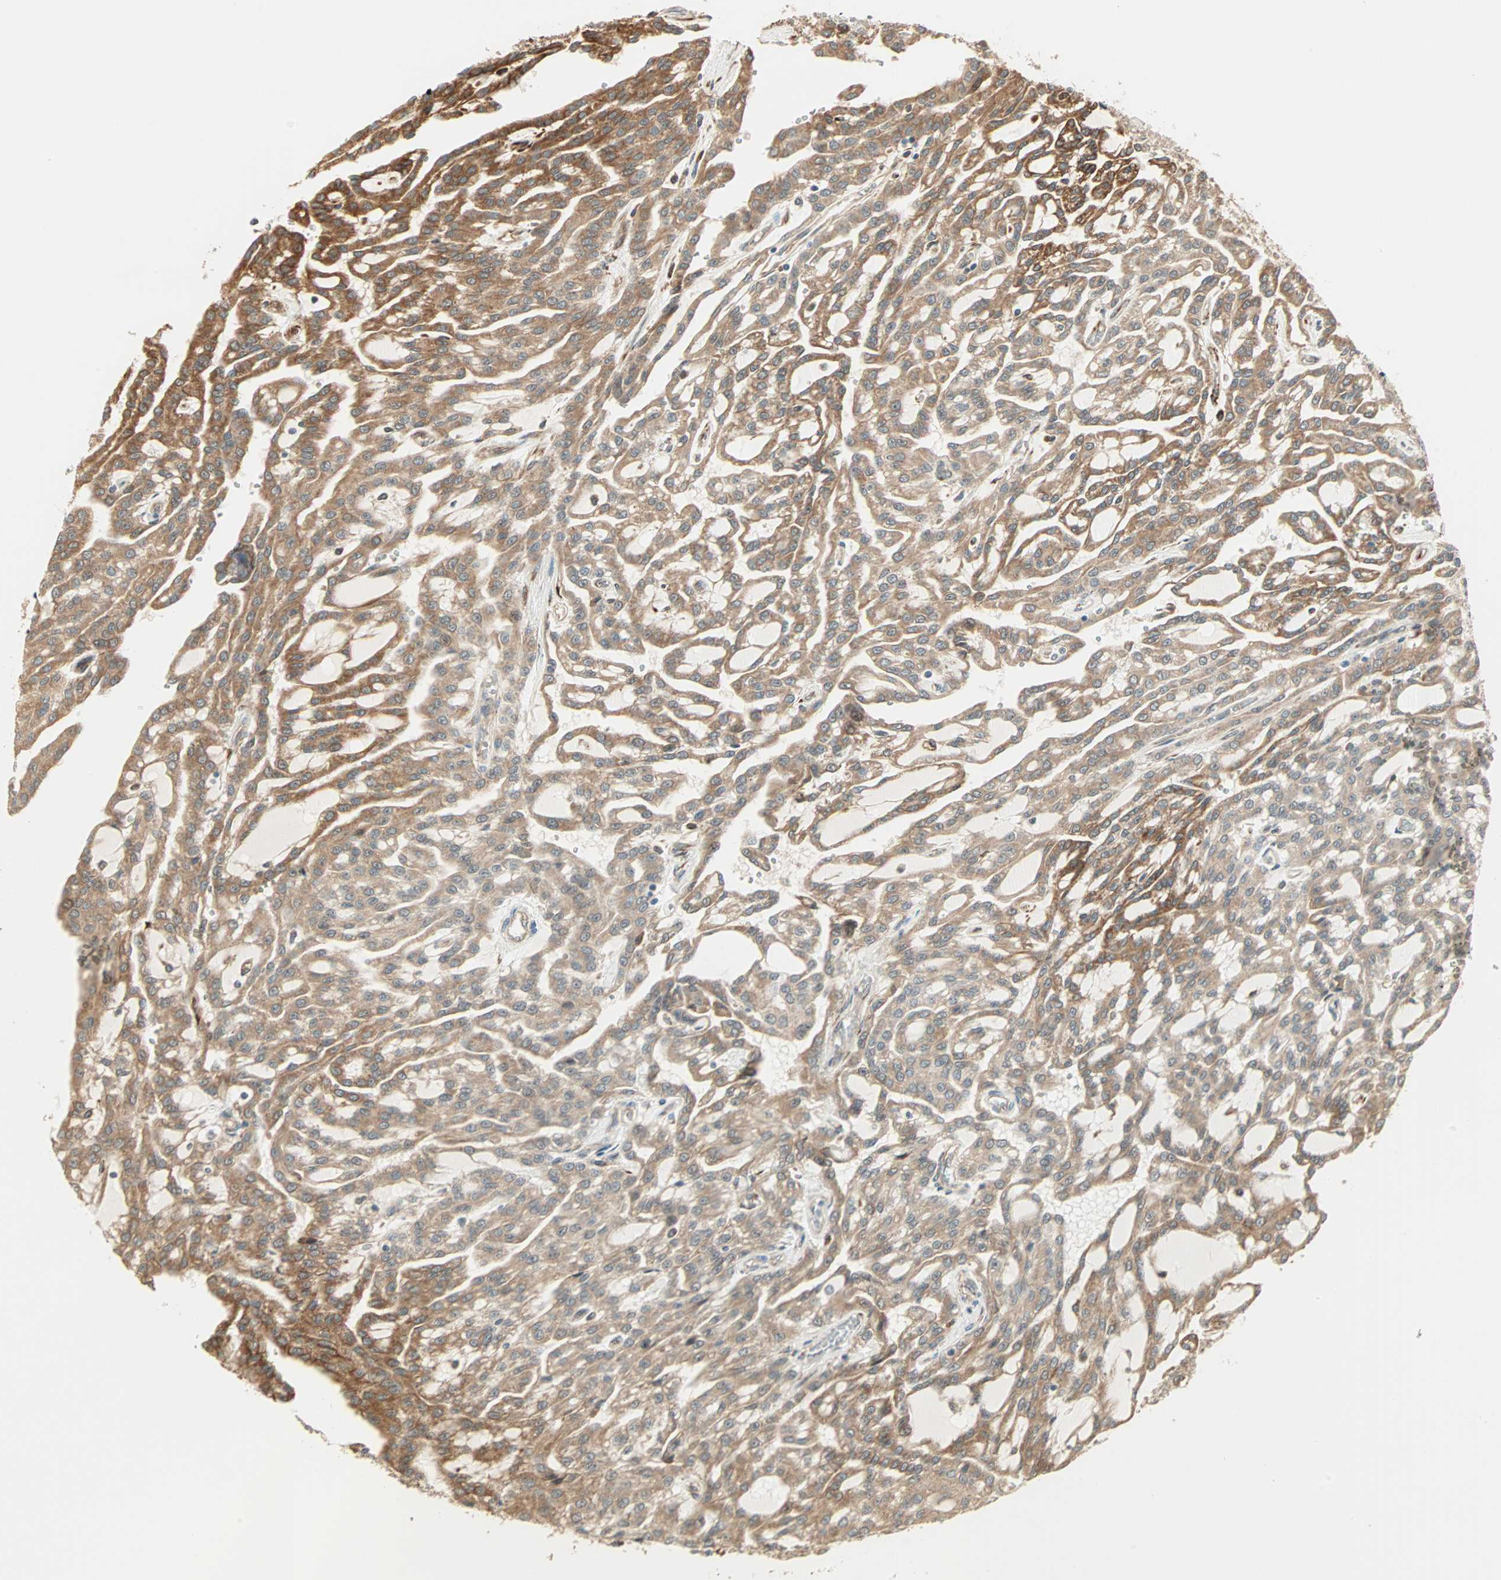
{"staining": {"intensity": "moderate", "quantity": ">75%", "location": "cytoplasmic/membranous"}, "tissue": "renal cancer", "cell_type": "Tumor cells", "image_type": "cancer", "snomed": [{"axis": "morphology", "description": "Adenocarcinoma, NOS"}, {"axis": "topography", "description": "Kidney"}], "caption": "Human renal cancer stained with a brown dye exhibits moderate cytoplasmic/membranous positive positivity in approximately >75% of tumor cells.", "gene": "P4HA1", "patient": {"sex": "male", "age": 63}}